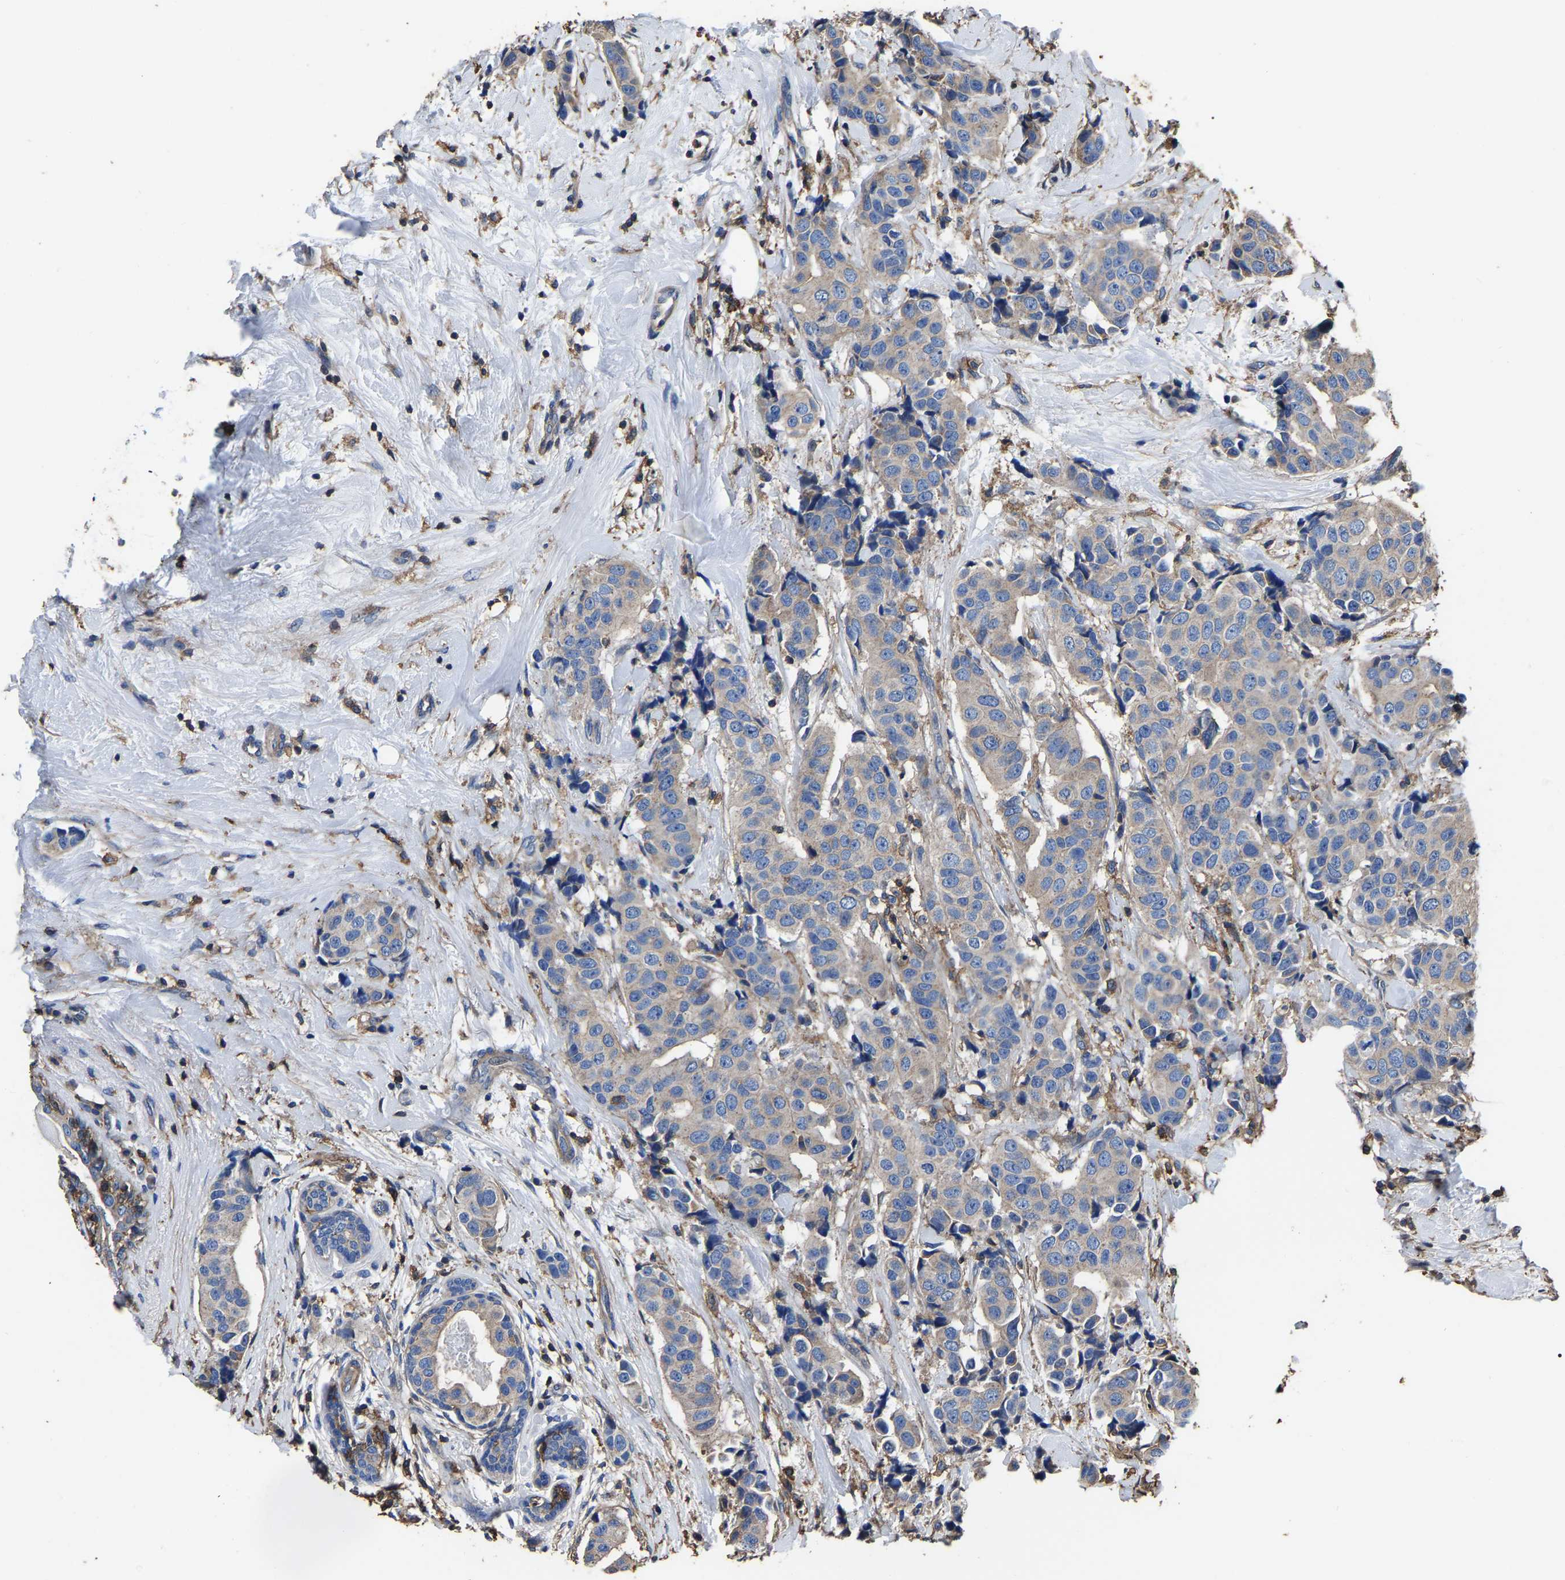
{"staining": {"intensity": "negative", "quantity": "none", "location": "none"}, "tissue": "breast cancer", "cell_type": "Tumor cells", "image_type": "cancer", "snomed": [{"axis": "morphology", "description": "Normal tissue, NOS"}, {"axis": "morphology", "description": "Duct carcinoma"}, {"axis": "topography", "description": "Breast"}], "caption": "High magnification brightfield microscopy of breast cancer (intraductal carcinoma) stained with DAB (brown) and counterstained with hematoxylin (blue): tumor cells show no significant expression.", "gene": "ARMT1", "patient": {"sex": "female", "age": 39}}